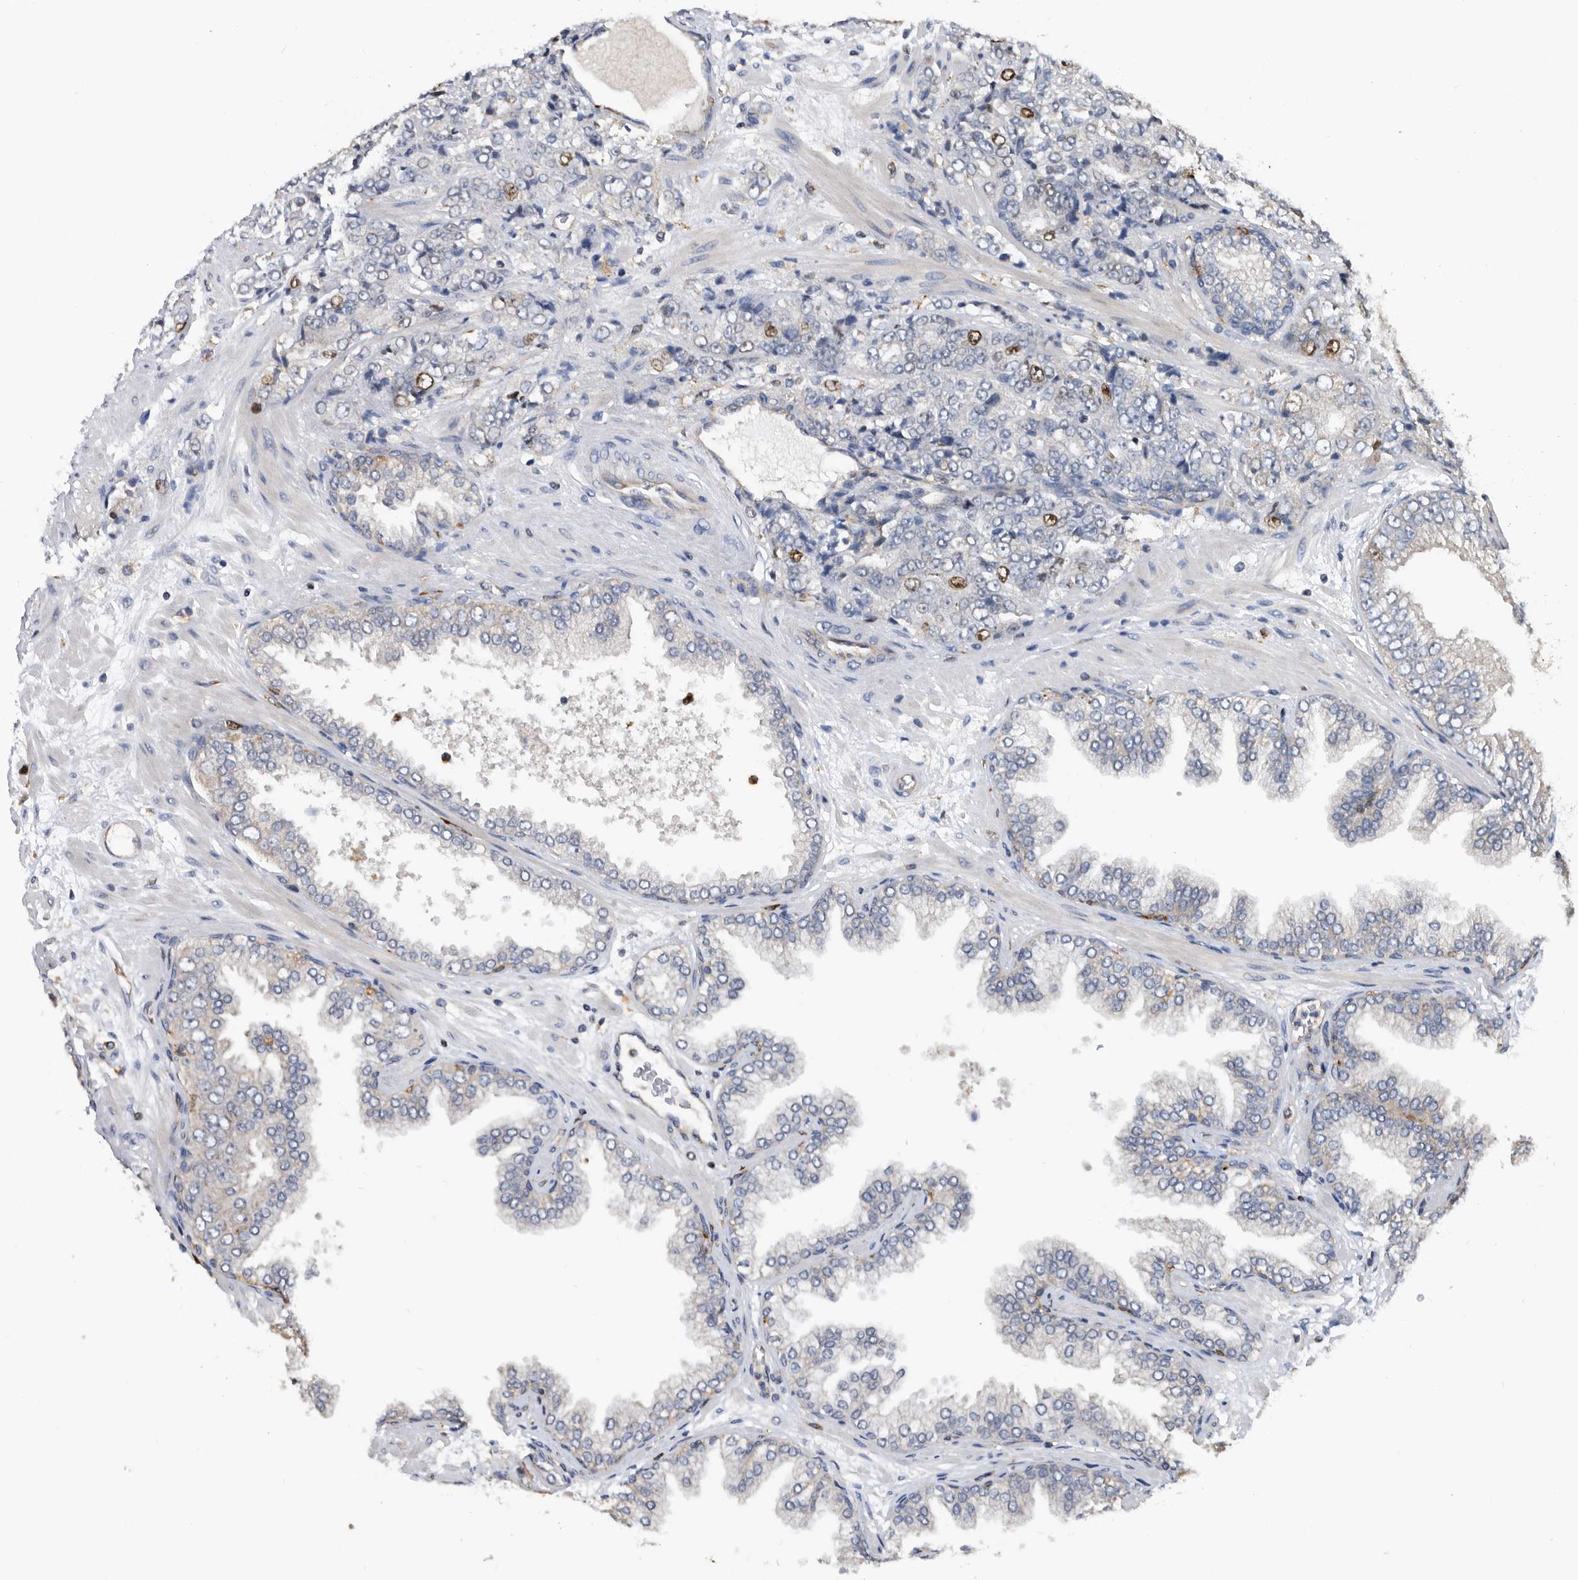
{"staining": {"intensity": "moderate", "quantity": "<25%", "location": "nuclear"}, "tissue": "prostate cancer", "cell_type": "Tumor cells", "image_type": "cancer", "snomed": [{"axis": "morphology", "description": "Adenocarcinoma, High grade"}, {"axis": "topography", "description": "Prostate"}], "caption": "Immunohistochemistry of human prostate cancer exhibits low levels of moderate nuclear staining in approximately <25% of tumor cells. The protein of interest is shown in brown color, while the nuclei are stained blue.", "gene": "ATAD2", "patient": {"sex": "male", "age": 58}}